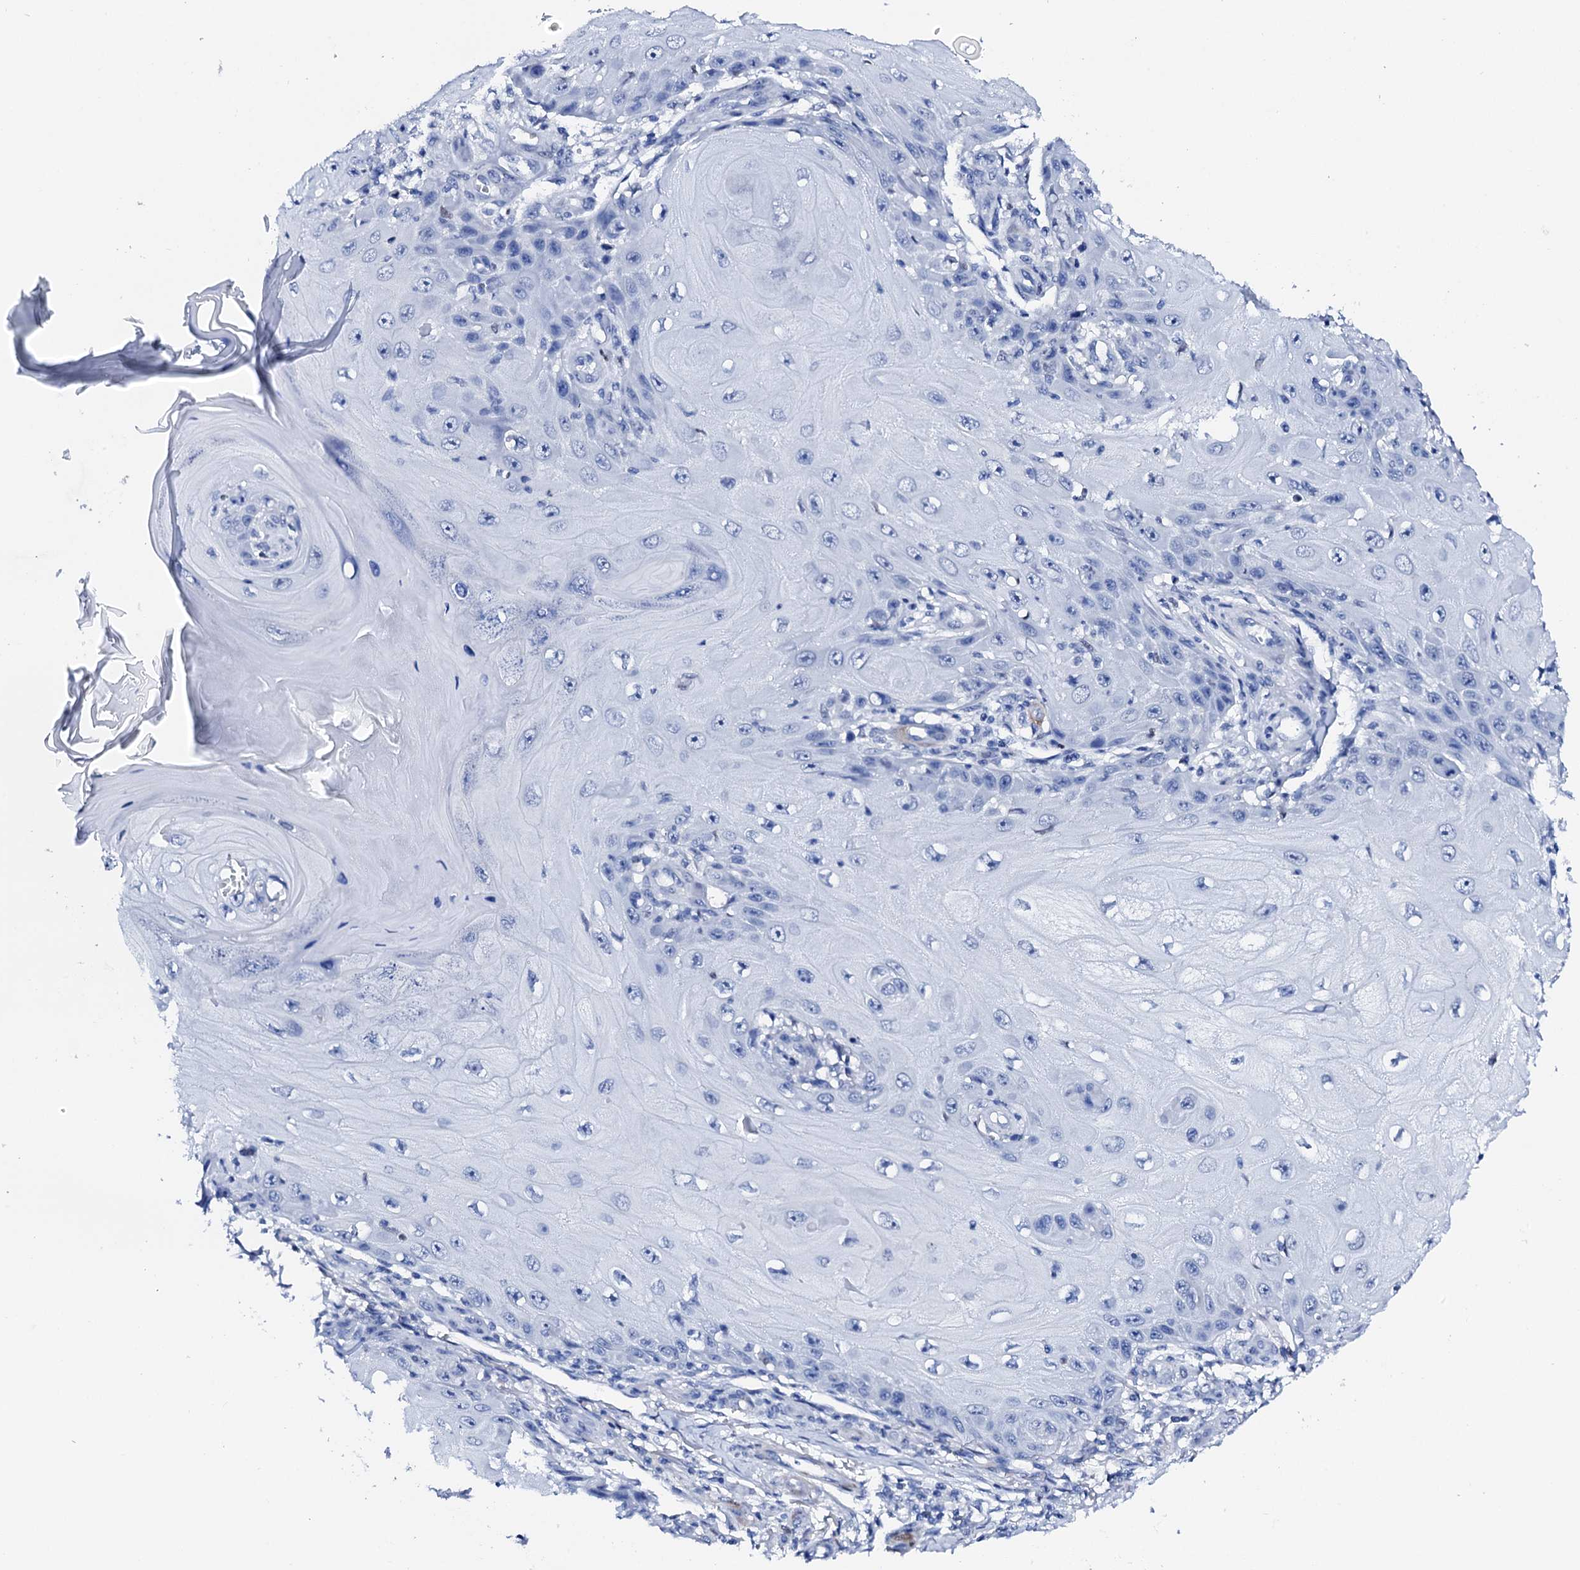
{"staining": {"intensity": "negative", "quantity": "none", "location": "none"}, "tissue": "skin cancer", "cell_type": "Tumor cells", "image_type": "cancer", "snomed": [{"axis": "morphology", "description": "Squamous cell carcinoma, NOS"}, {"axis": "topography", "description": "Skin"}], "caption": "DAB immunohistochemical staining of human skin cancer (squamous cell carcinoma) displays no significant expression in tumor cells.", "gene": "NRIP2", "patient": {"sex": "female", "age": 73}}